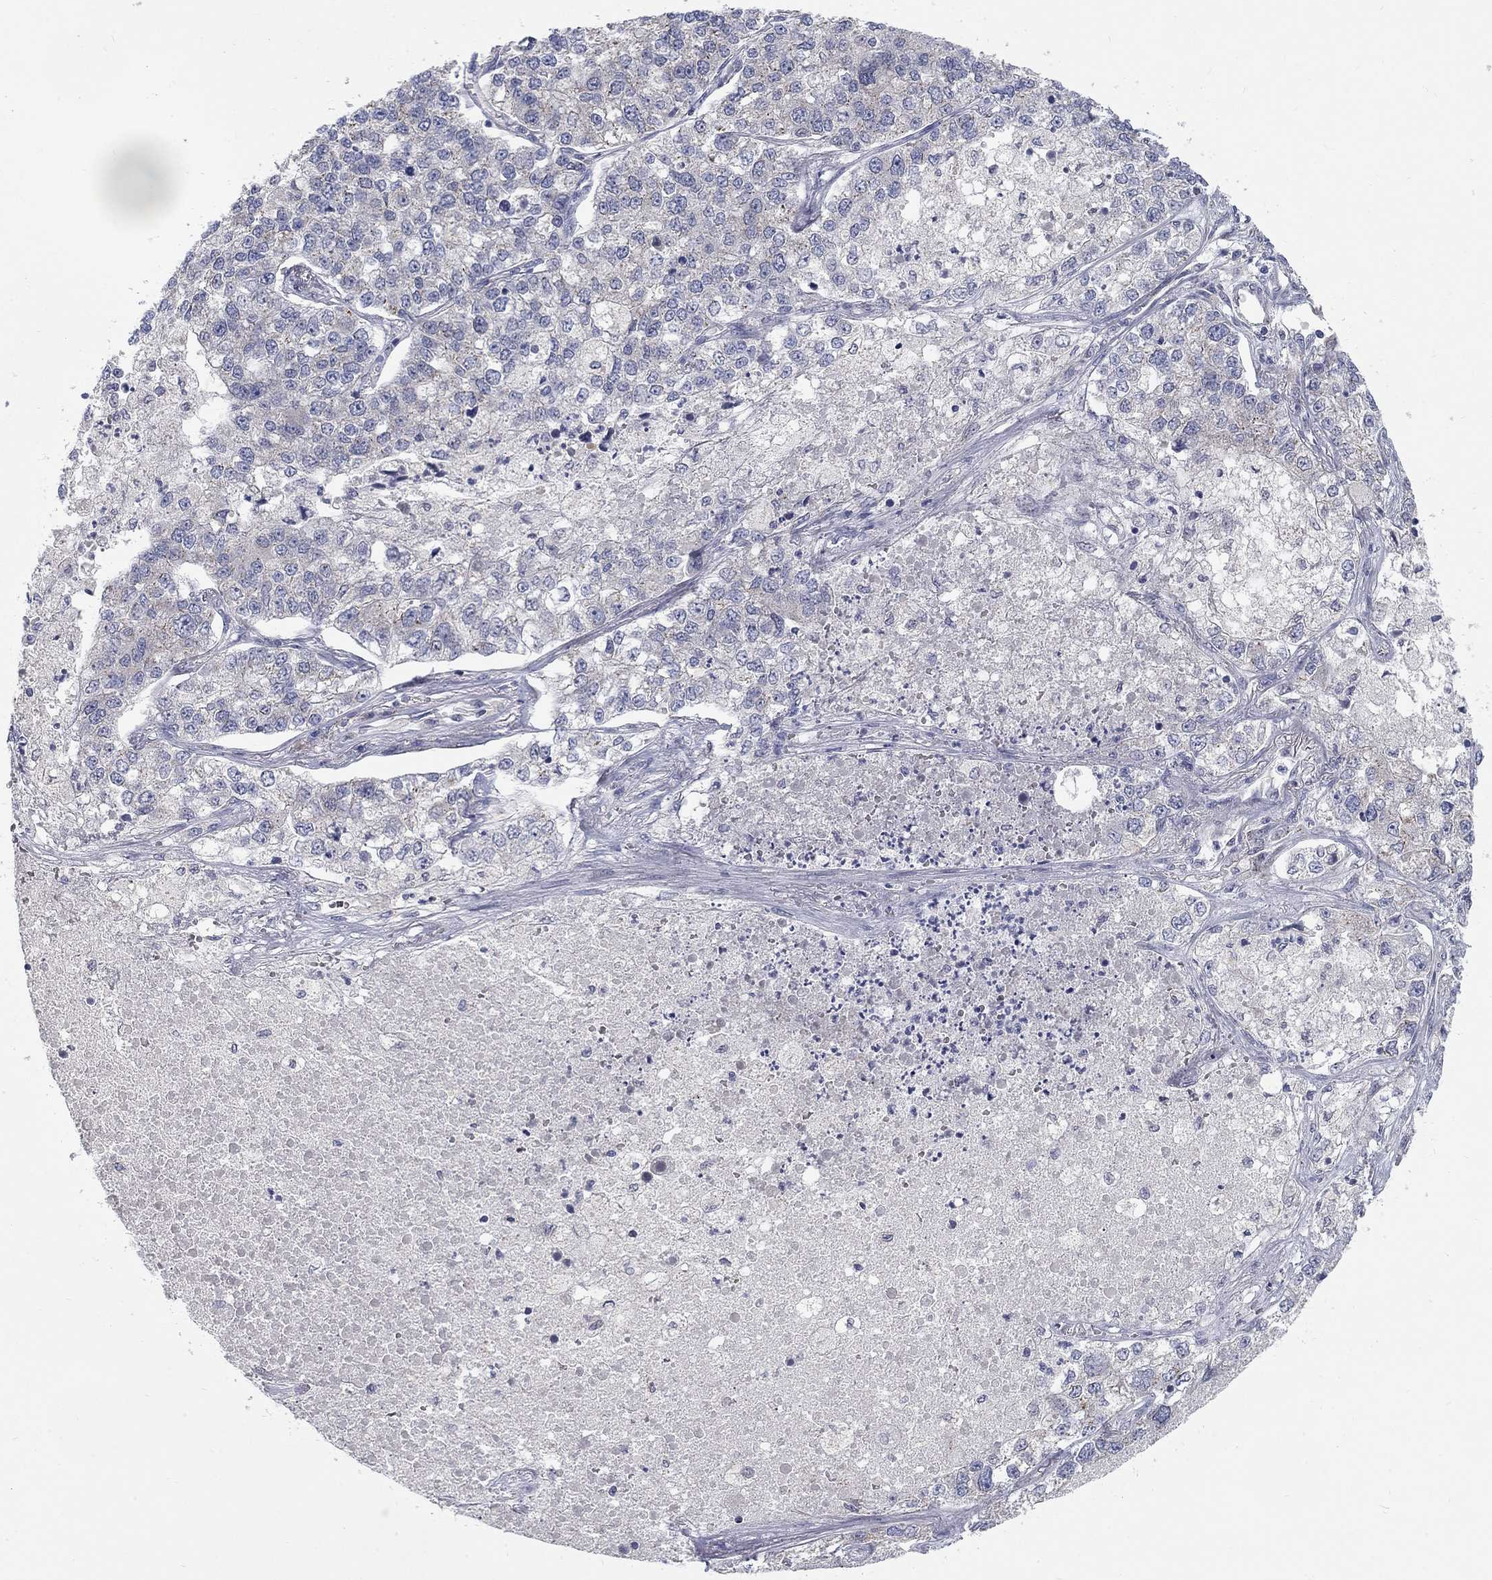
{"staining": {"intensity": "weak", "quantity": "<25%", "location": "cytoplasmic/membranous"}, "tissue": "lung cancer", "cell_type": "Tumor cells", "image_type": "cancer", "snomed": [{"axis": "morphology", "description": "Adenocarcinoma, NOS"}, {"axis": "topography", "description": "Lung"}], "caption": "High magnification brightfield microscopy of lung adenocarcinoma stained with DAB (3,3'-diaminobenzidine) (brown) and counterstained with hematoxylin (blue): tumor cells show no significant expression.", "gene": "PANK3", "patient": {"sex": "male", "age": 49}}